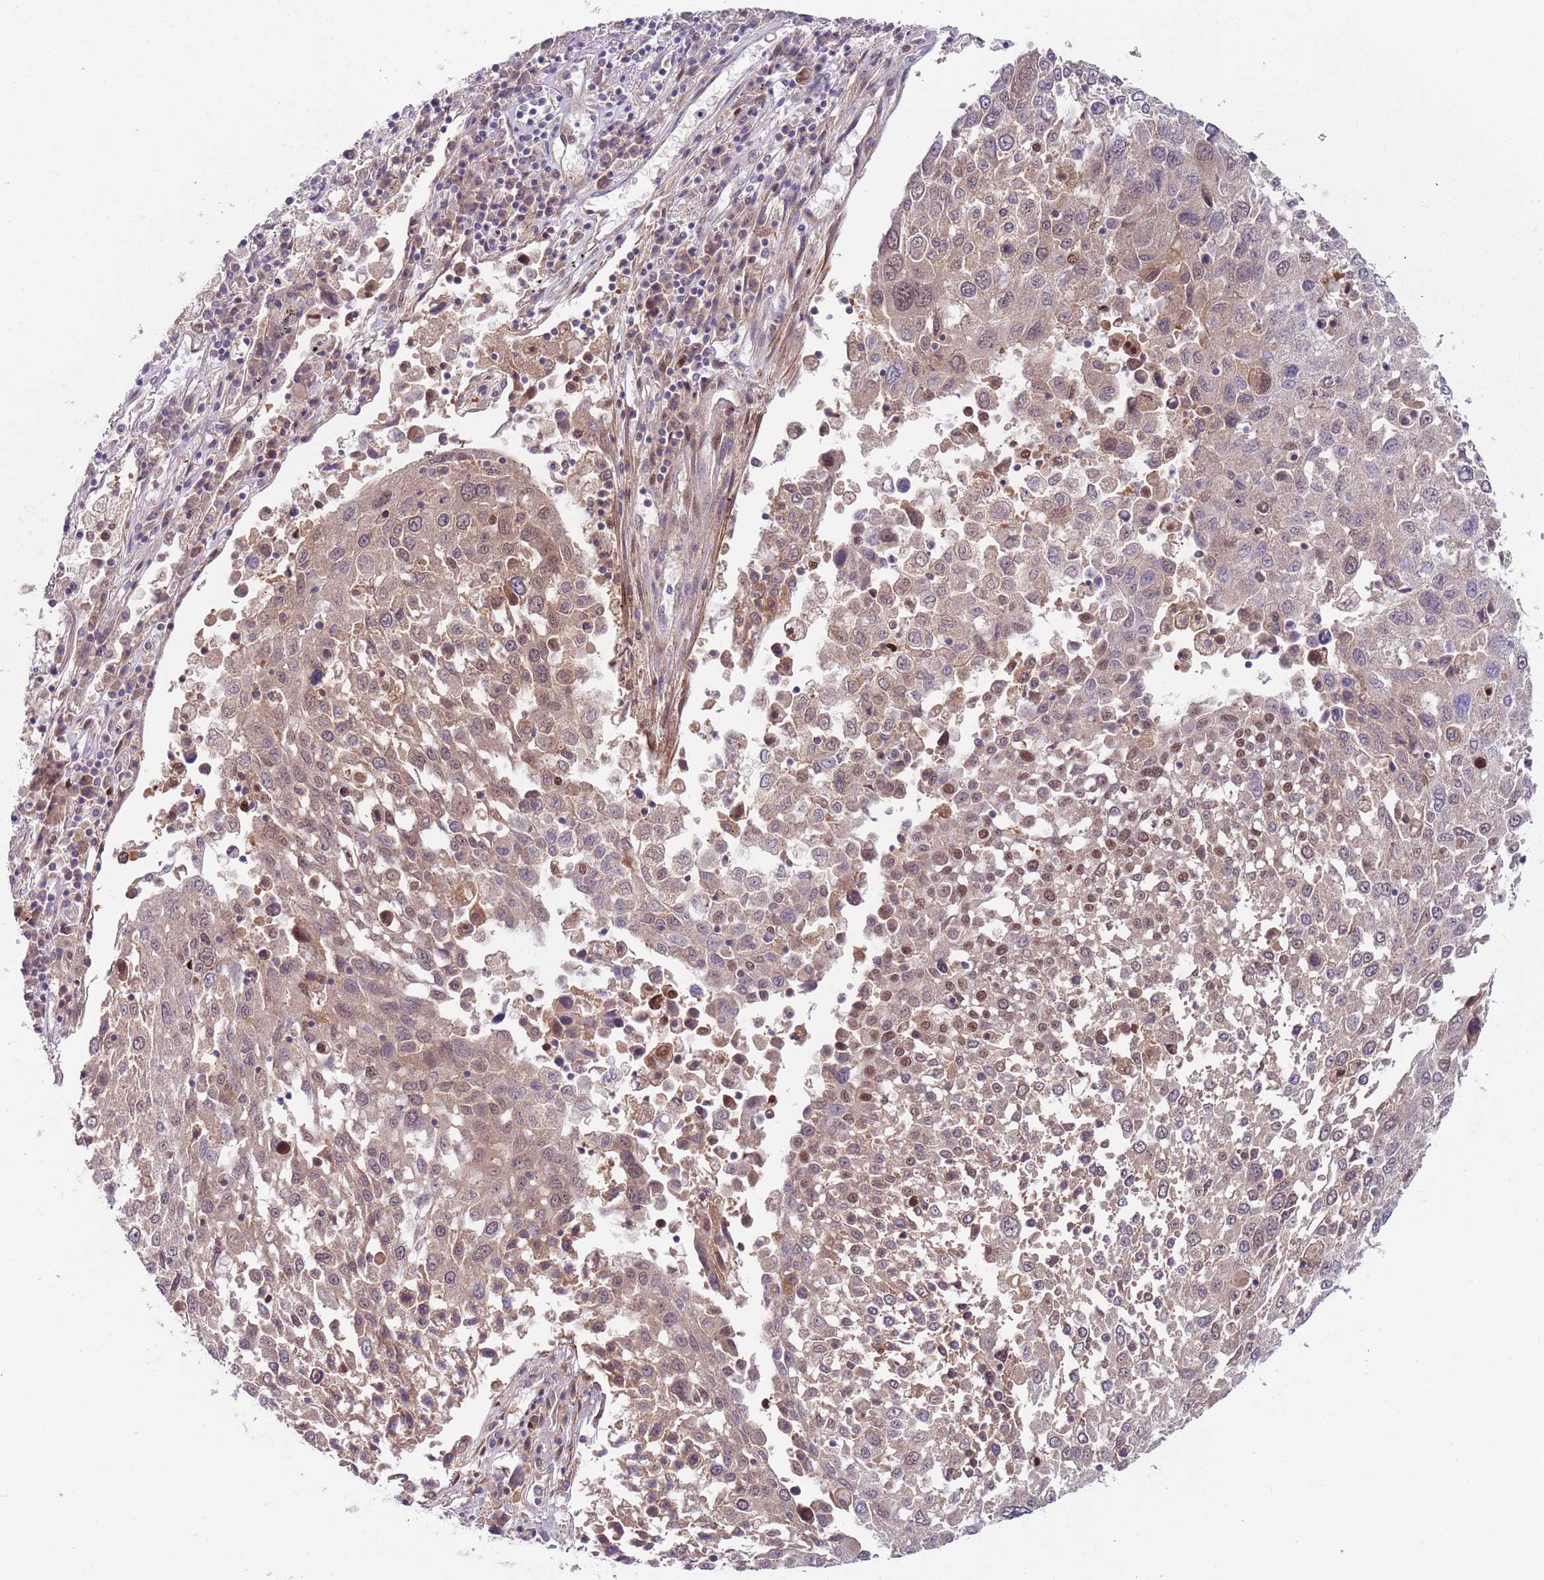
{"staining": {"intensity": "weak", "quantity": "25%-75%", "location": "cytoplasmic/membranous,nuclear"}, "tissue": "lung cancer", "cell_type": "Tumor cells", "image_type": "cancer", "snomed": [{"axis": "morphology", "description": "Squamous cell carcinoma, NOS"}, {"axis": "topography", "description": "Lung"}], "caption": "Lung cancer stained with a protein marker reveals weak staining in tumor cells.", "gene": "RMND5B", "patient": {"sex": "male", "age": 65}}